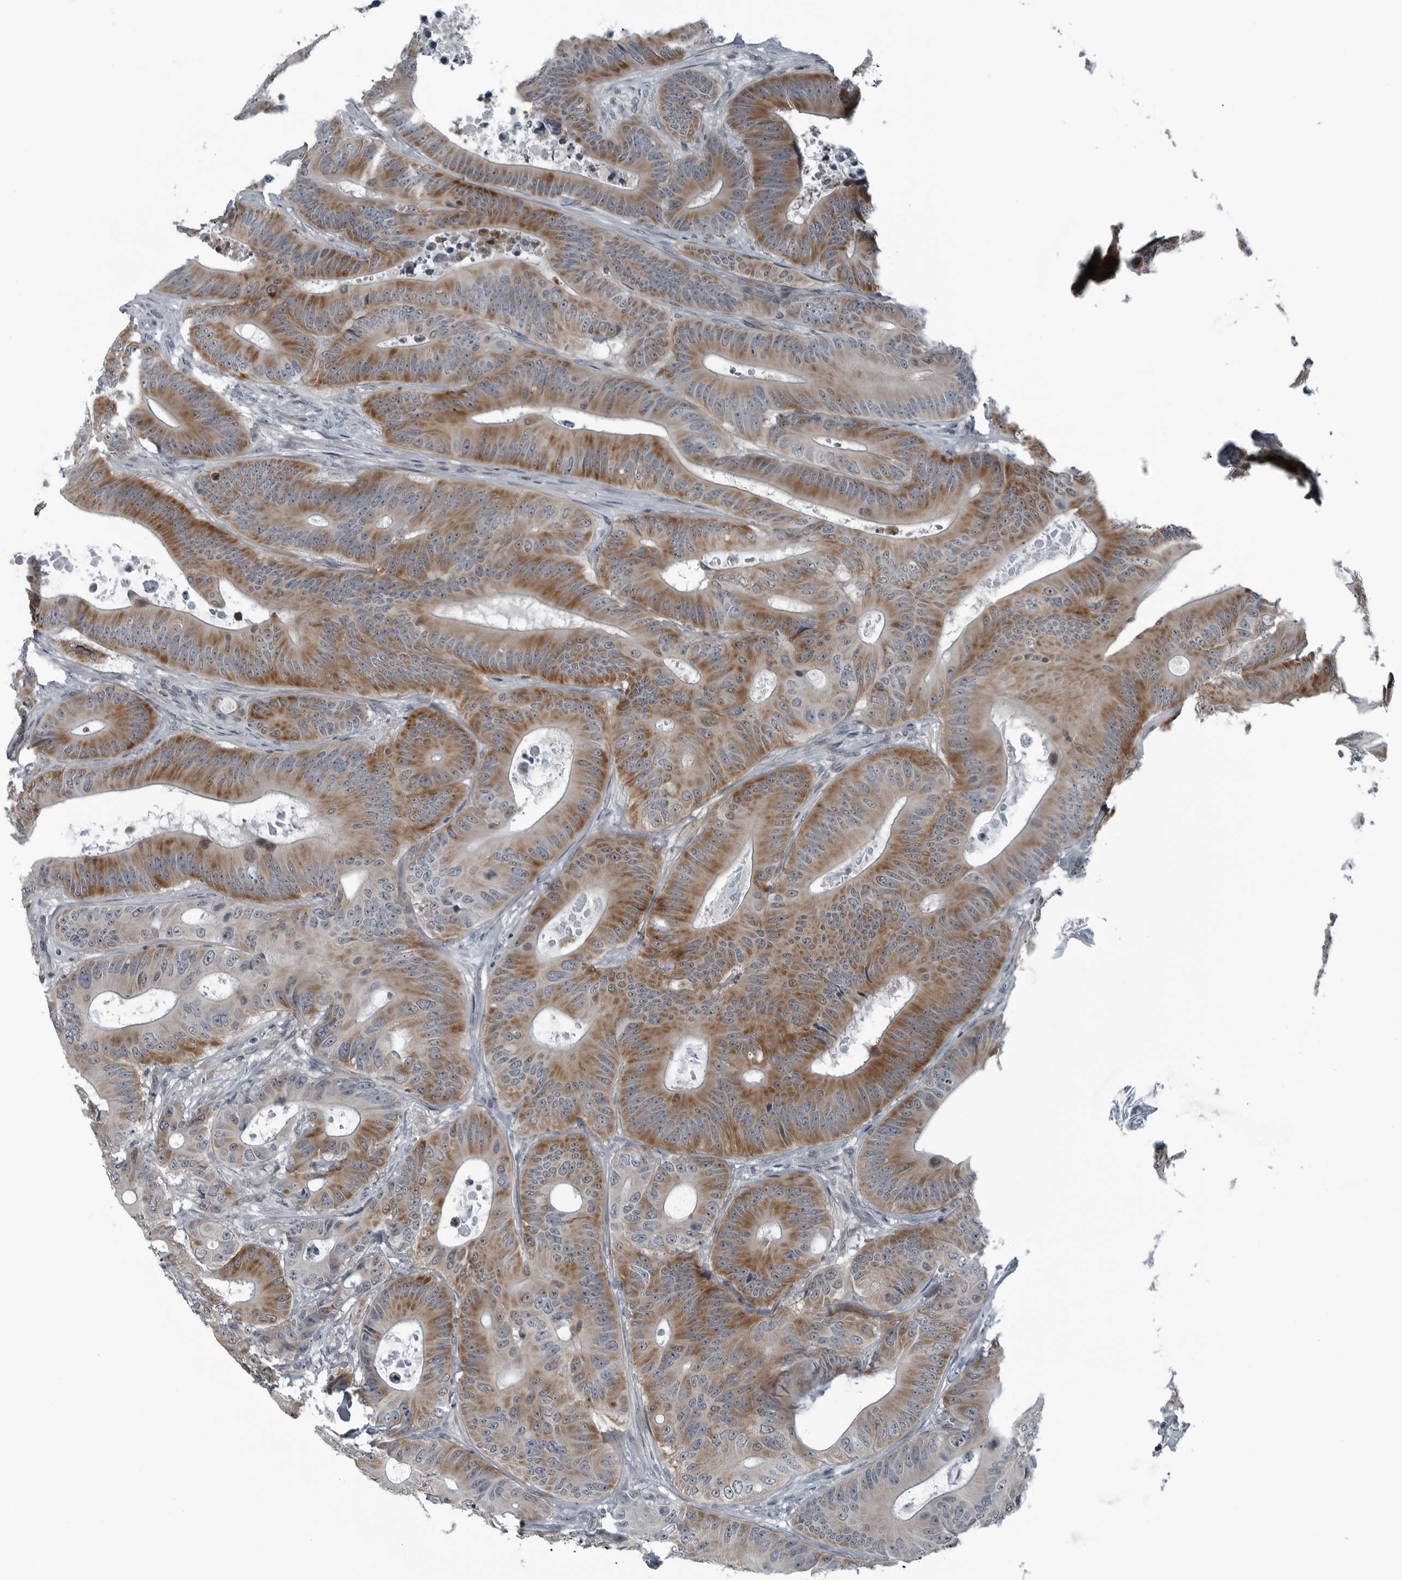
{"staining": {"intensity": "moderate", "quantity": ">75%", "location": "cytoplasmic/membranous"}, "tissue": "colorectal cancer", "cell_type": "Tumor cells", "image_type": "cancer", "snomed": [{"axis": "morphology", "description": "Adenocarcinoma, NOS"}, {"axis": "topography", "description": "Colon"}], "caption": "The immunohistochemical stain highlights moderate cytoplasmic/membranous positivity in tumor cells of colorectal cancer tissue.", "gene": "GAK", "patient": {"sex": "male", "age": 83}}